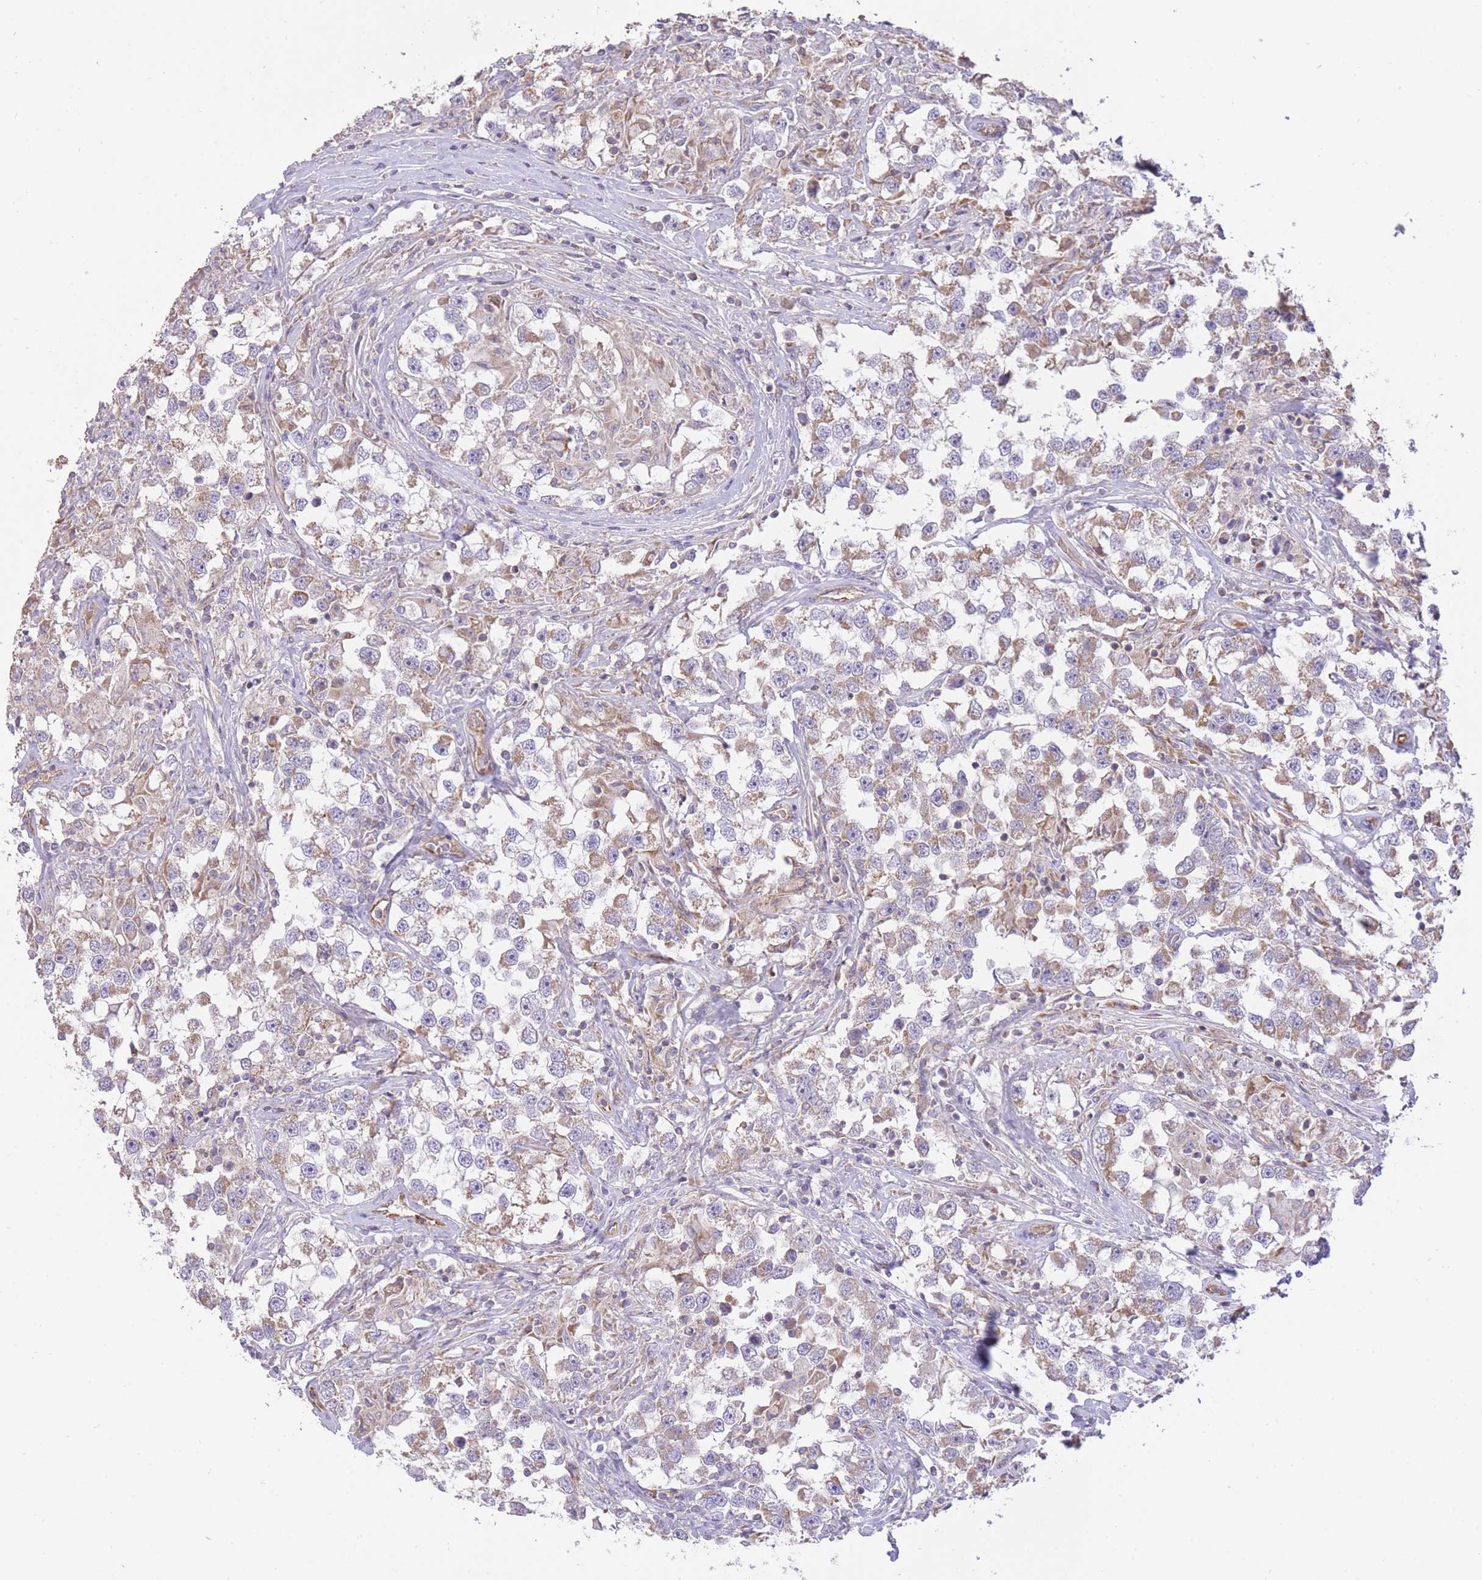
{"staining": {"intensity": "moderate", "quantity": "25%-75%", "location": "cytoplasmic/membranous"}, "tissue": "testis cancer", "cell_type": "Tumor cells", "image_type": "cancer", "snomed": [{"axis": "morphology", "description": "Seminoma, NOS"}, {"axis": "topography", "description": "Testis"}], "caption": "Protein analysis of testis seminoma tissue shows moderate cytoplasmic/membranous positivity in about 25%-75% of tumor cells. The staining was performed using DAB (3,3'-diaminobenzidine), with brown indicating positive protein expression. Nuclei are stained blue with hematoxylin.", "gene": "PREP", "patient": {"sex": "male", "age": 46}}